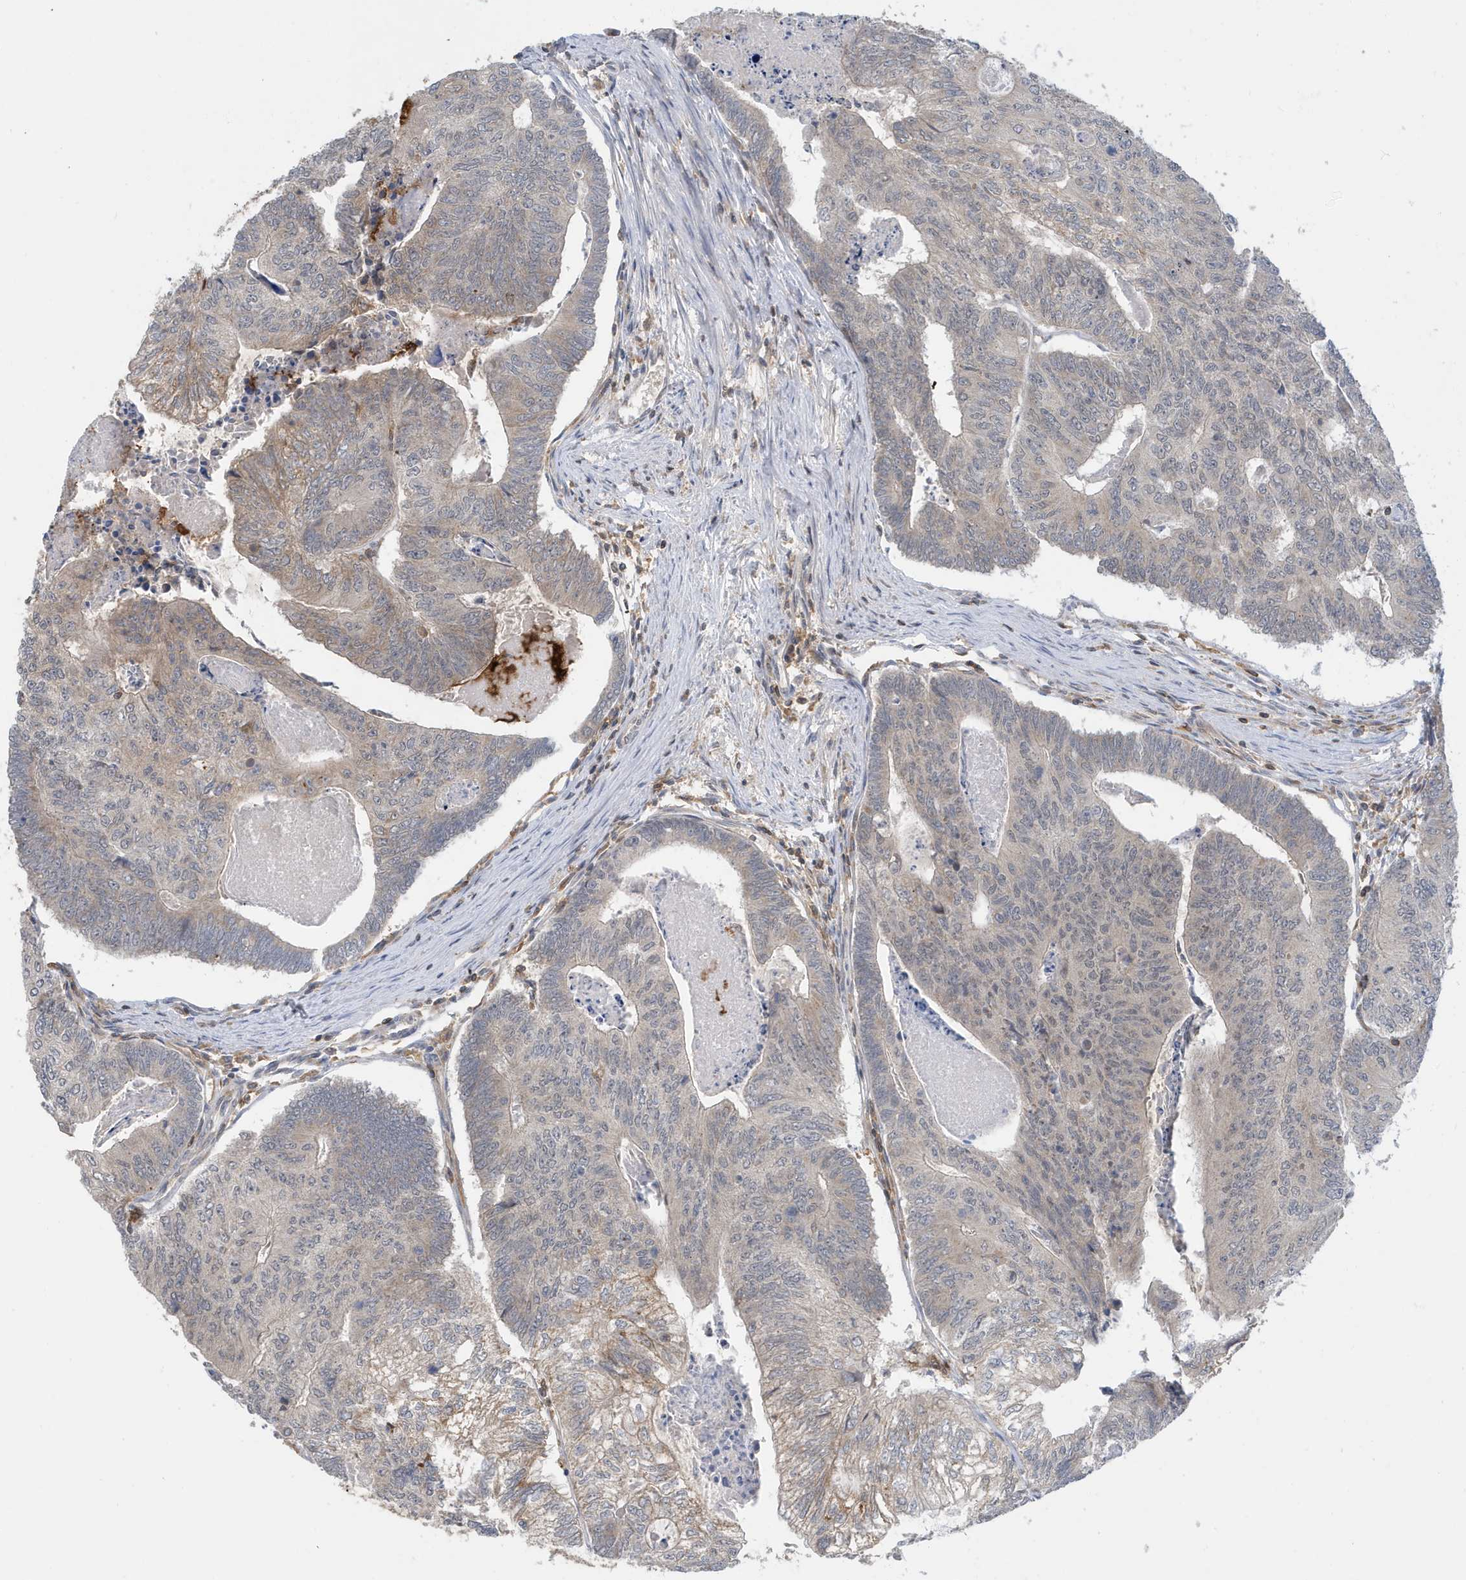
{"staining": {"intensity": "negative", "quantity": "none", "location": "none"}, "tissue": "colorectal cancer", "cell_type": "Tumor cells", "image_type": "cancer", "snomed": [{"axis": "morphology", "description": "Adenocarcinoma, NOS"}, {"axis": "topography", "description": "Colon"}], "caption": "Tumor cells are negative for brown protein staining in colorectal cancer.", "gene": "NSUN3", "patient": {"sex": "female", "age": 67}}